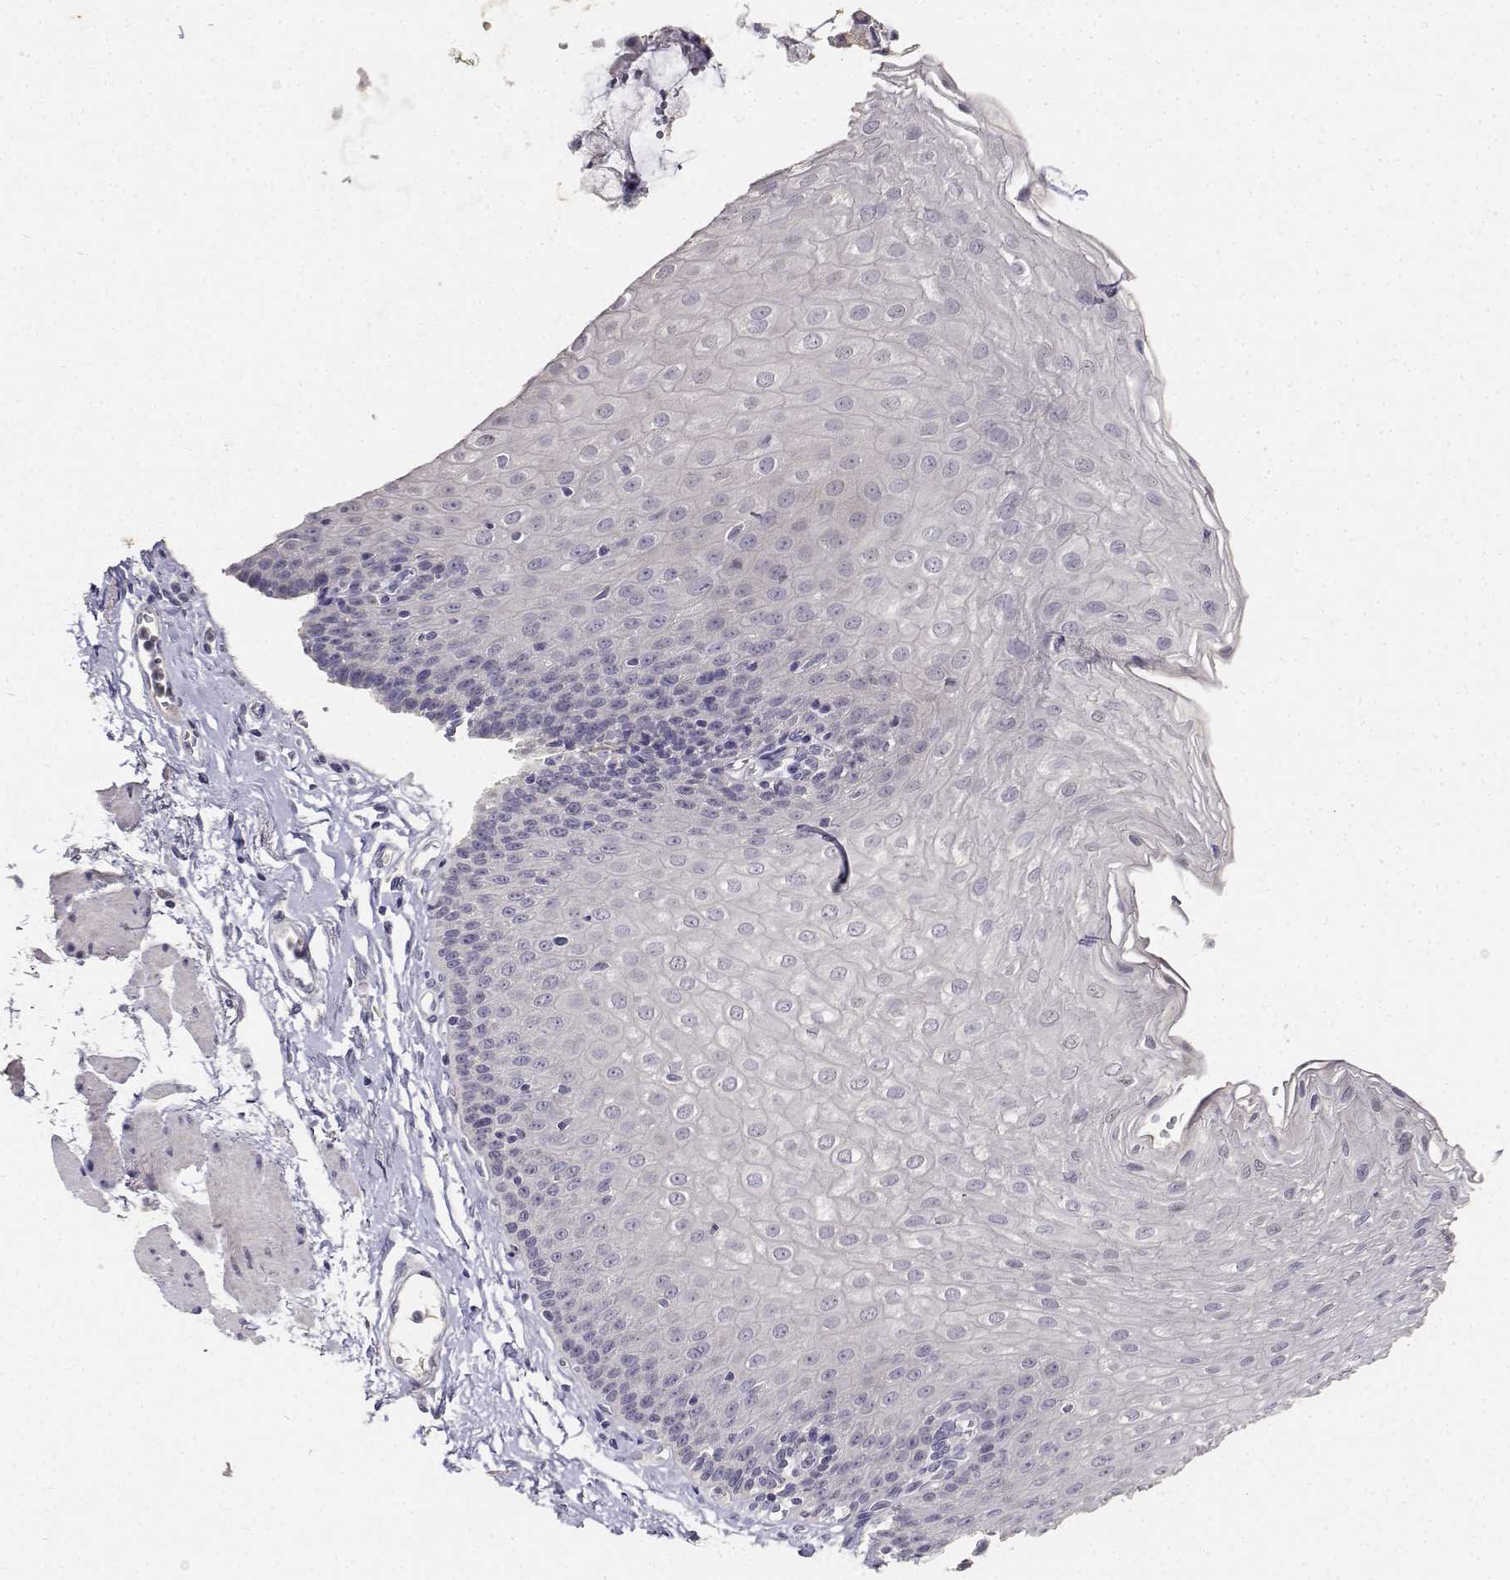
{"staining": {"intensity": "negative", "quantity": "none", "location": "none"}, "tissue": "esophagus", "cell_type": "Squamous epithelial cells", "image_type": "normal", "snomed": [{"axis": "morphology", "description": "Normal tissue, NOS"}, {"axis": "topography", "description": "Esophagus"}], "caption": "Immunohistochemical staining of unremarkable human esophagus reveals no significant positivity in squamous epithelial cells. (Stains: DAB IHC with hematoxylin counter stain, Microscopy: brightfield microscopy at high magnification).", "gene": "PAEP", "patient": {"sex": "female", "age": 81}}